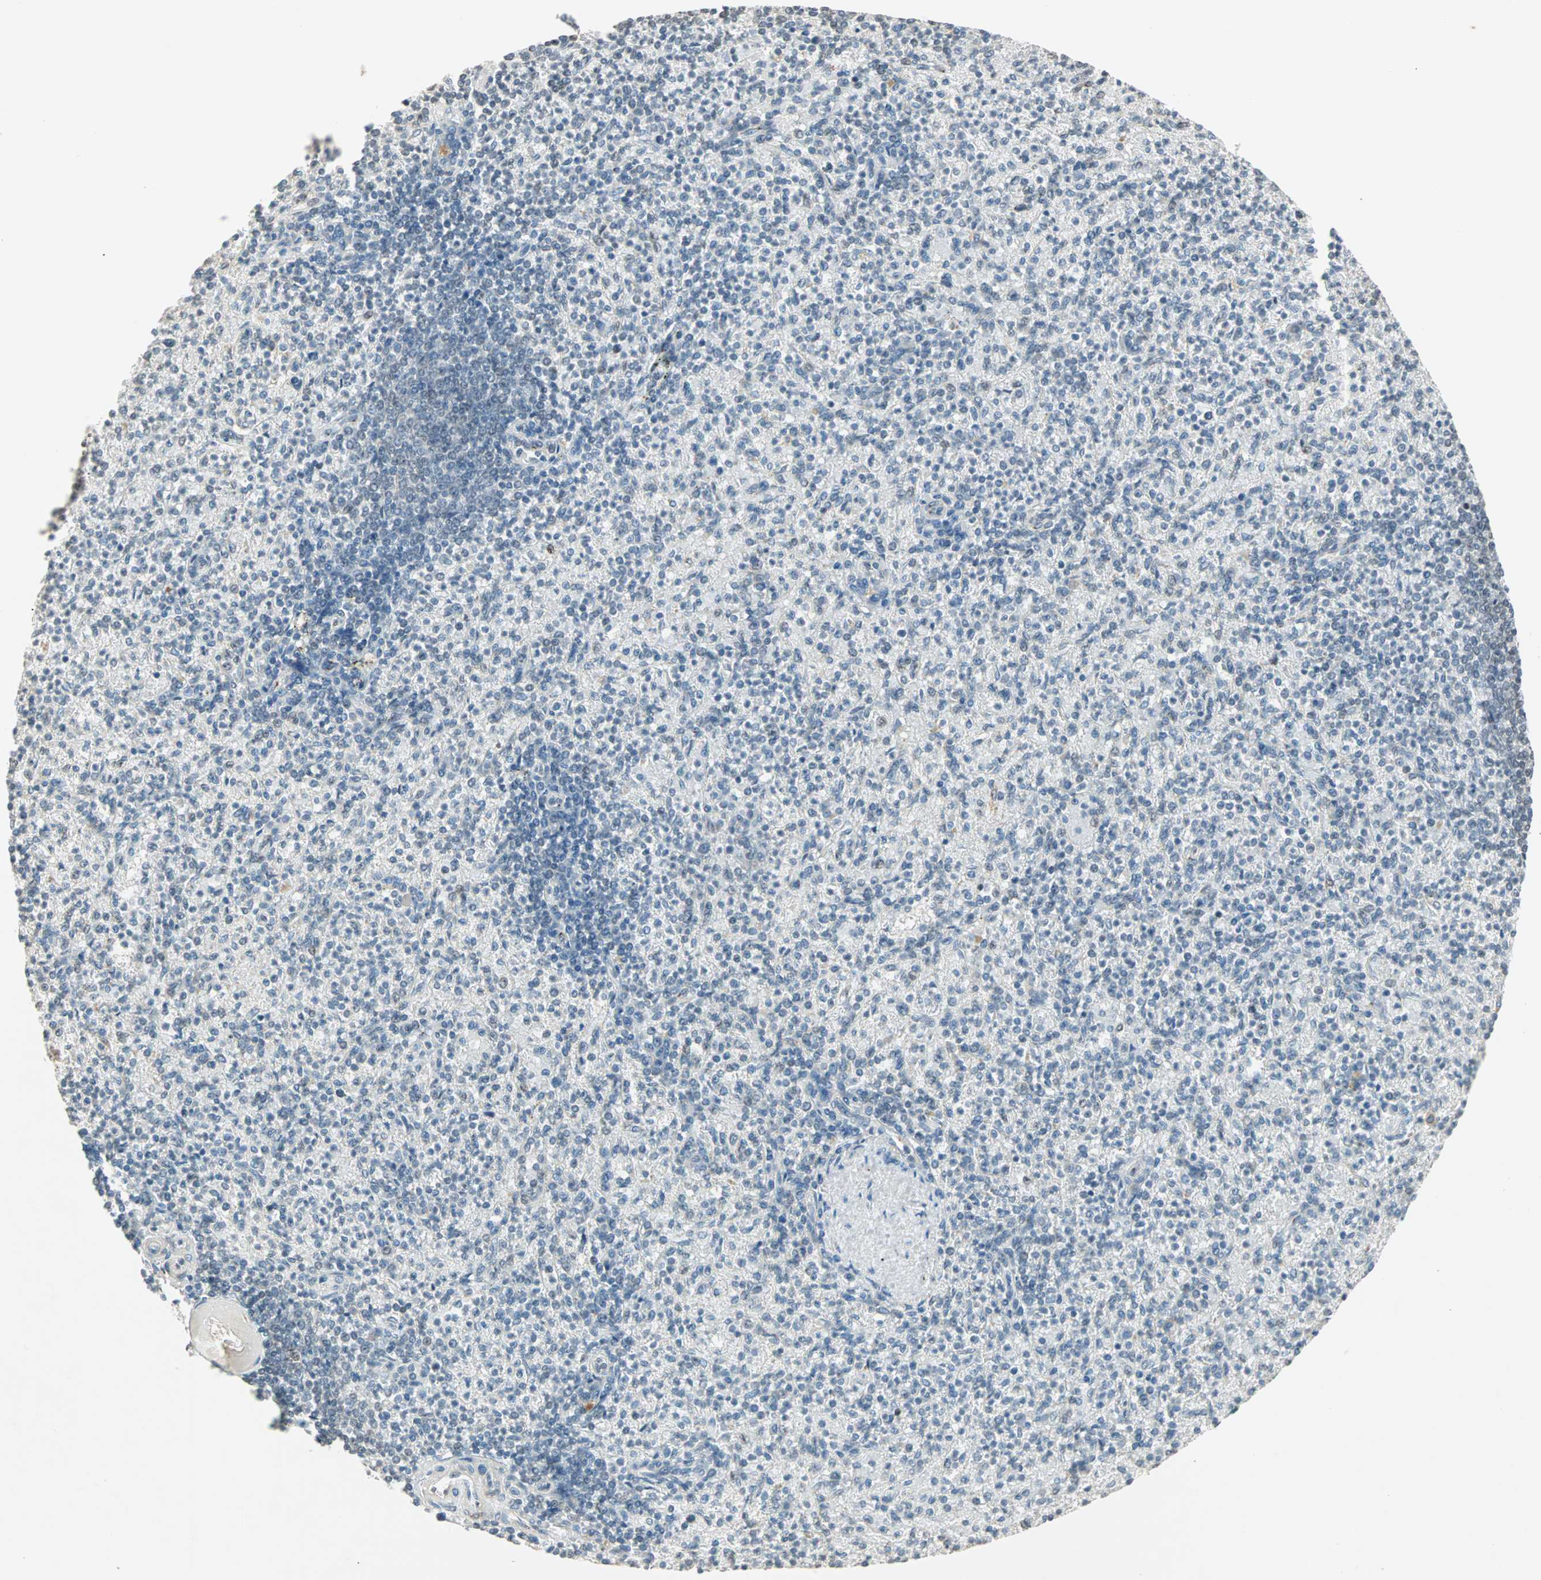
{"staining": {"intensity": "weak", "quantity": "<25%", "location": "cytoplasmic/membranous"}, "tissue": "spleen", "cell_type": "Cells in red pulp", "image_type": "normal", "snomed": [{"axis": "morphology", "description": "Normal tissue, NOS"}, {"axis": "topography", "description": "Spleen"}], "caption": "This is an IHC photomicrograph of benign human spleen. There is no positivity in cells in red pulp.", "gene": "PRDM2", "patient": {"sex": "female", "age": 74}}